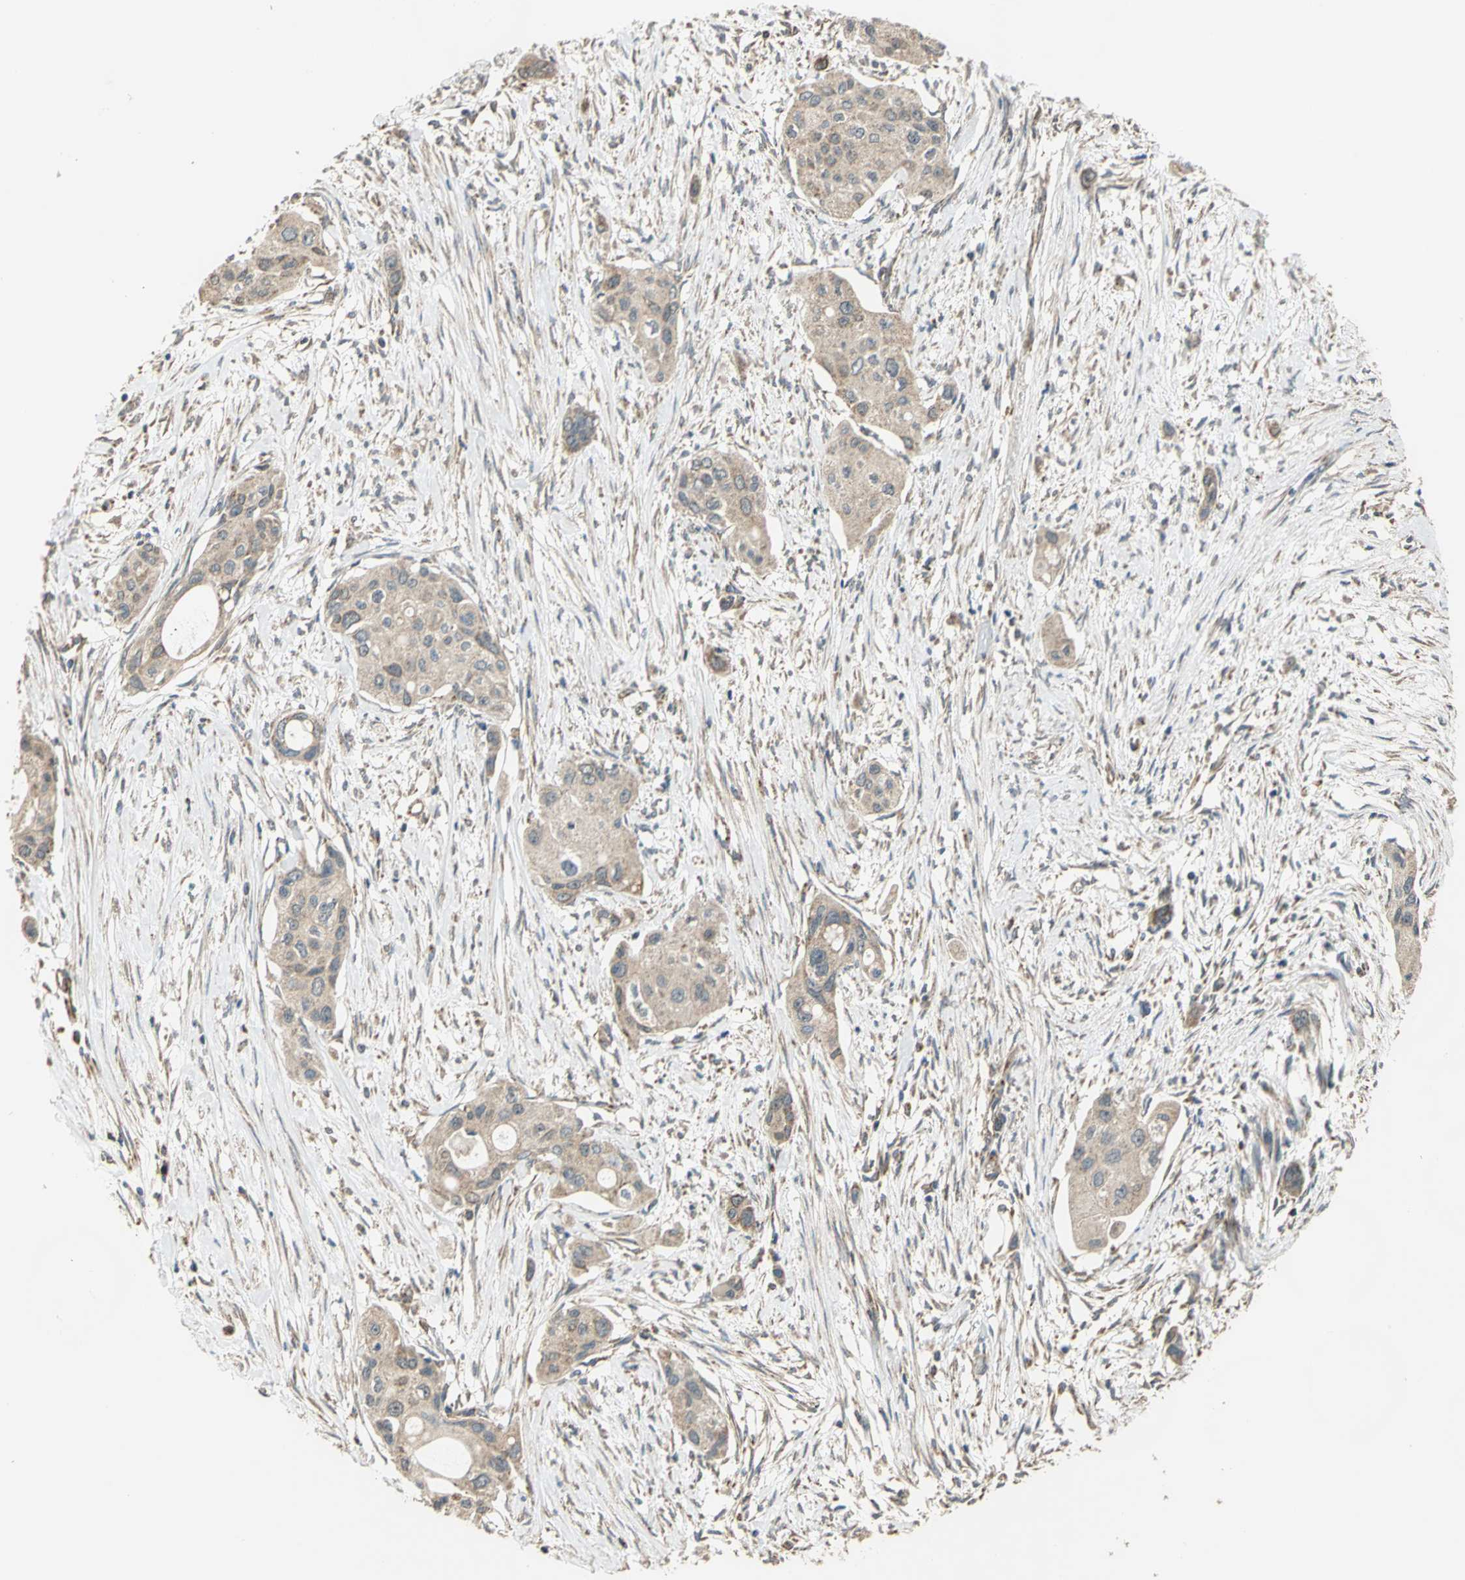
{"staining": {"intensity": "weak", "quantity": ">75%", "location": "cytoplasmic/membranous"}, "tissue": "pancreatic cancer", "cell_type": "Tumor cells", "image_type": "cancer", "snomed": [{"axis": "morphology", "description": "Adenocarcinoma, NOS"}, {"axis": "topography", "description": "Pancreas"}], "caption": "This image shows immunohistochemistry staining of human pancreatic cancer, with low weak cytoplasmic/membranous positivity in about >75% of tumor cells.", "gene": "MRPS22", "patient": {"sex": "female", "age": 60}}